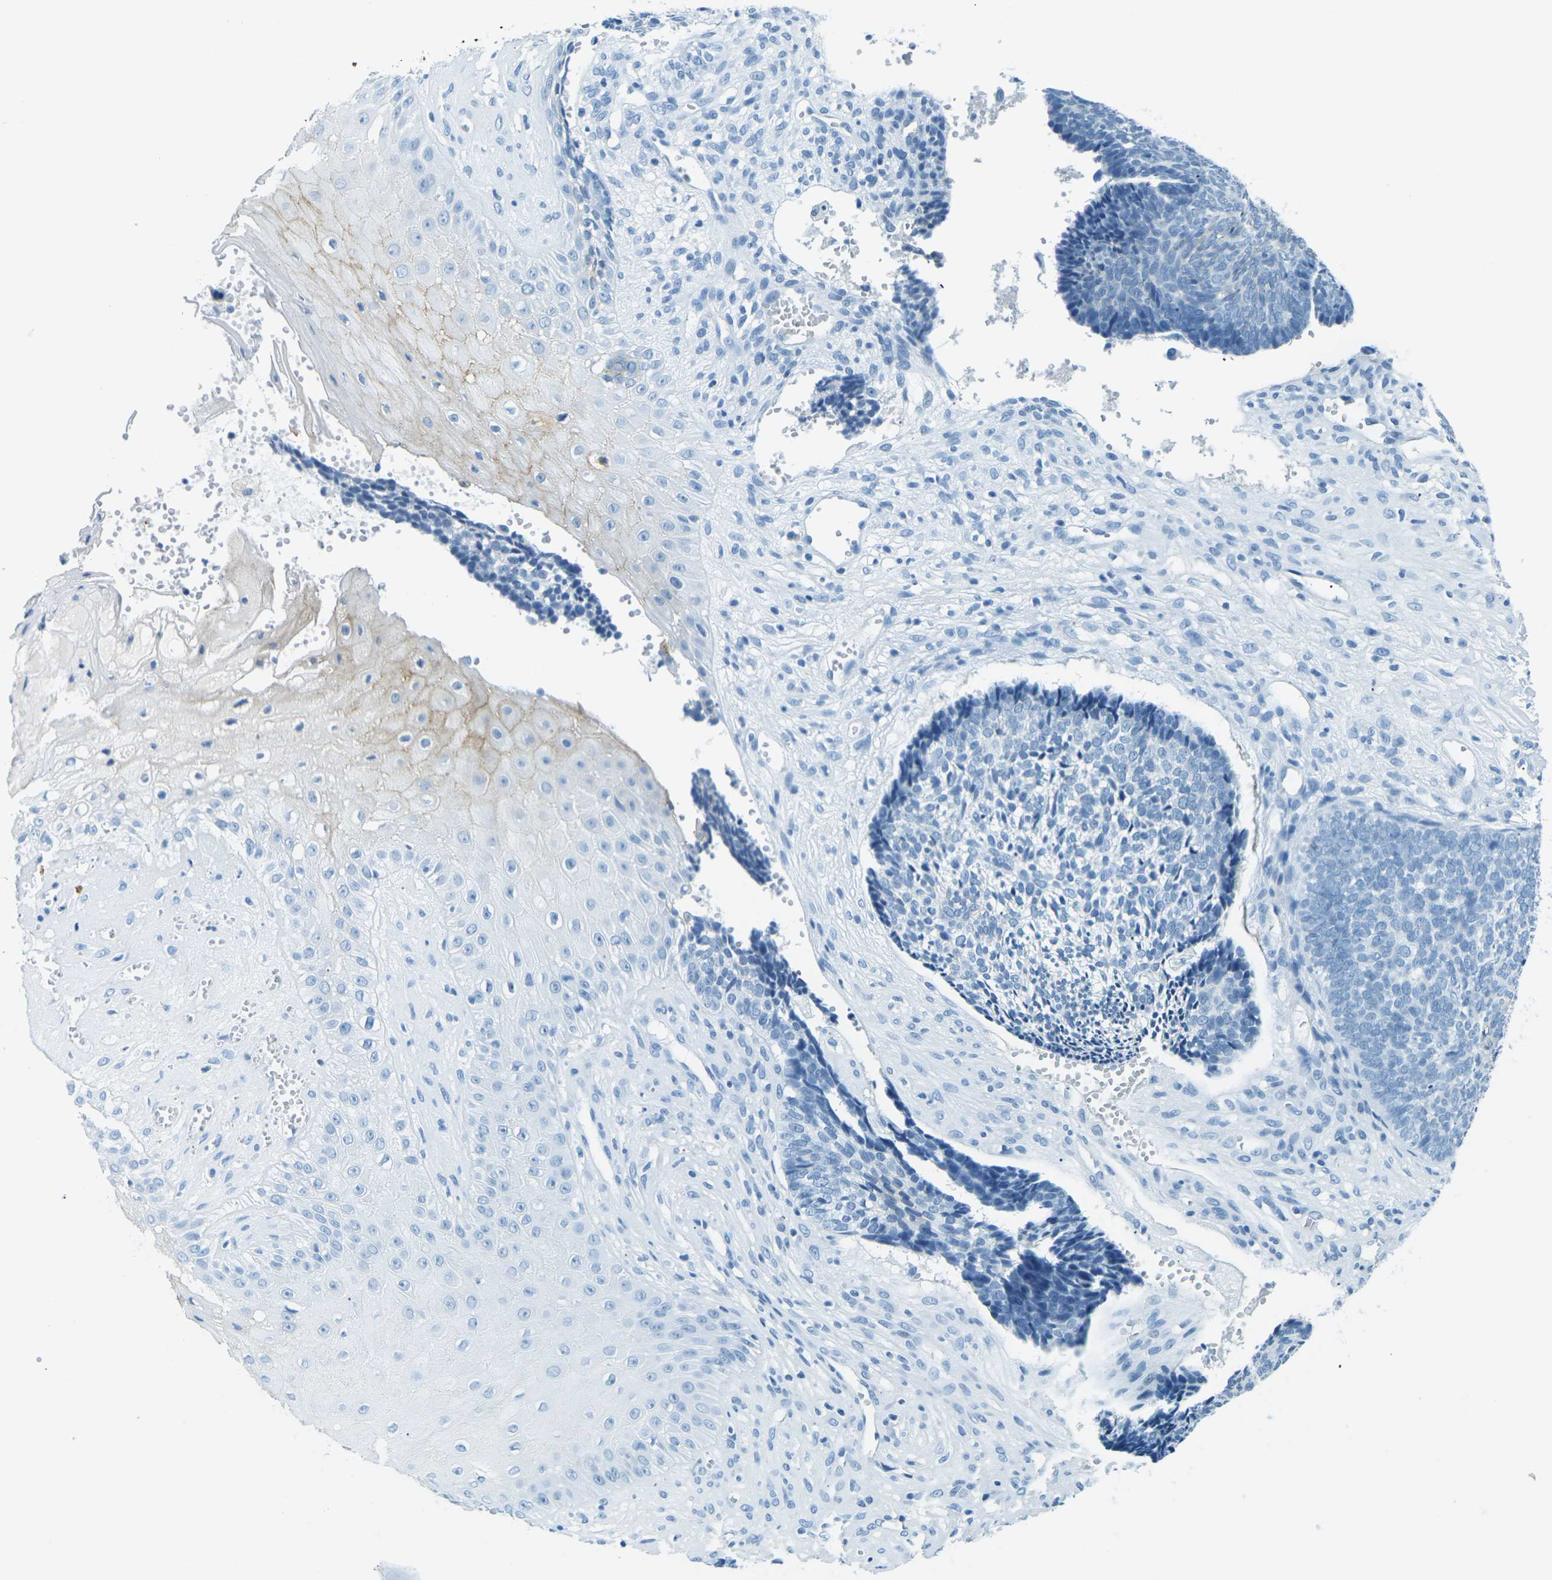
{"staining": {"intensity": "negative", "quantity": "none", "location": "none"}, "tissue": "skin cancer", "cell_type": "Tumor cells", "image_type": "cancer", "snomed": [{"axis": "morphology", "description": "Basal cell carcinoma"}, {"axis": "topography", "description": "Skin"}], "caption": "The histopathology image displays no significant expression in tumor cells of skin cancer (basal cell carcinoma).", "gene": "OCLN", "patient": {"sex": "male", "age": 84}}